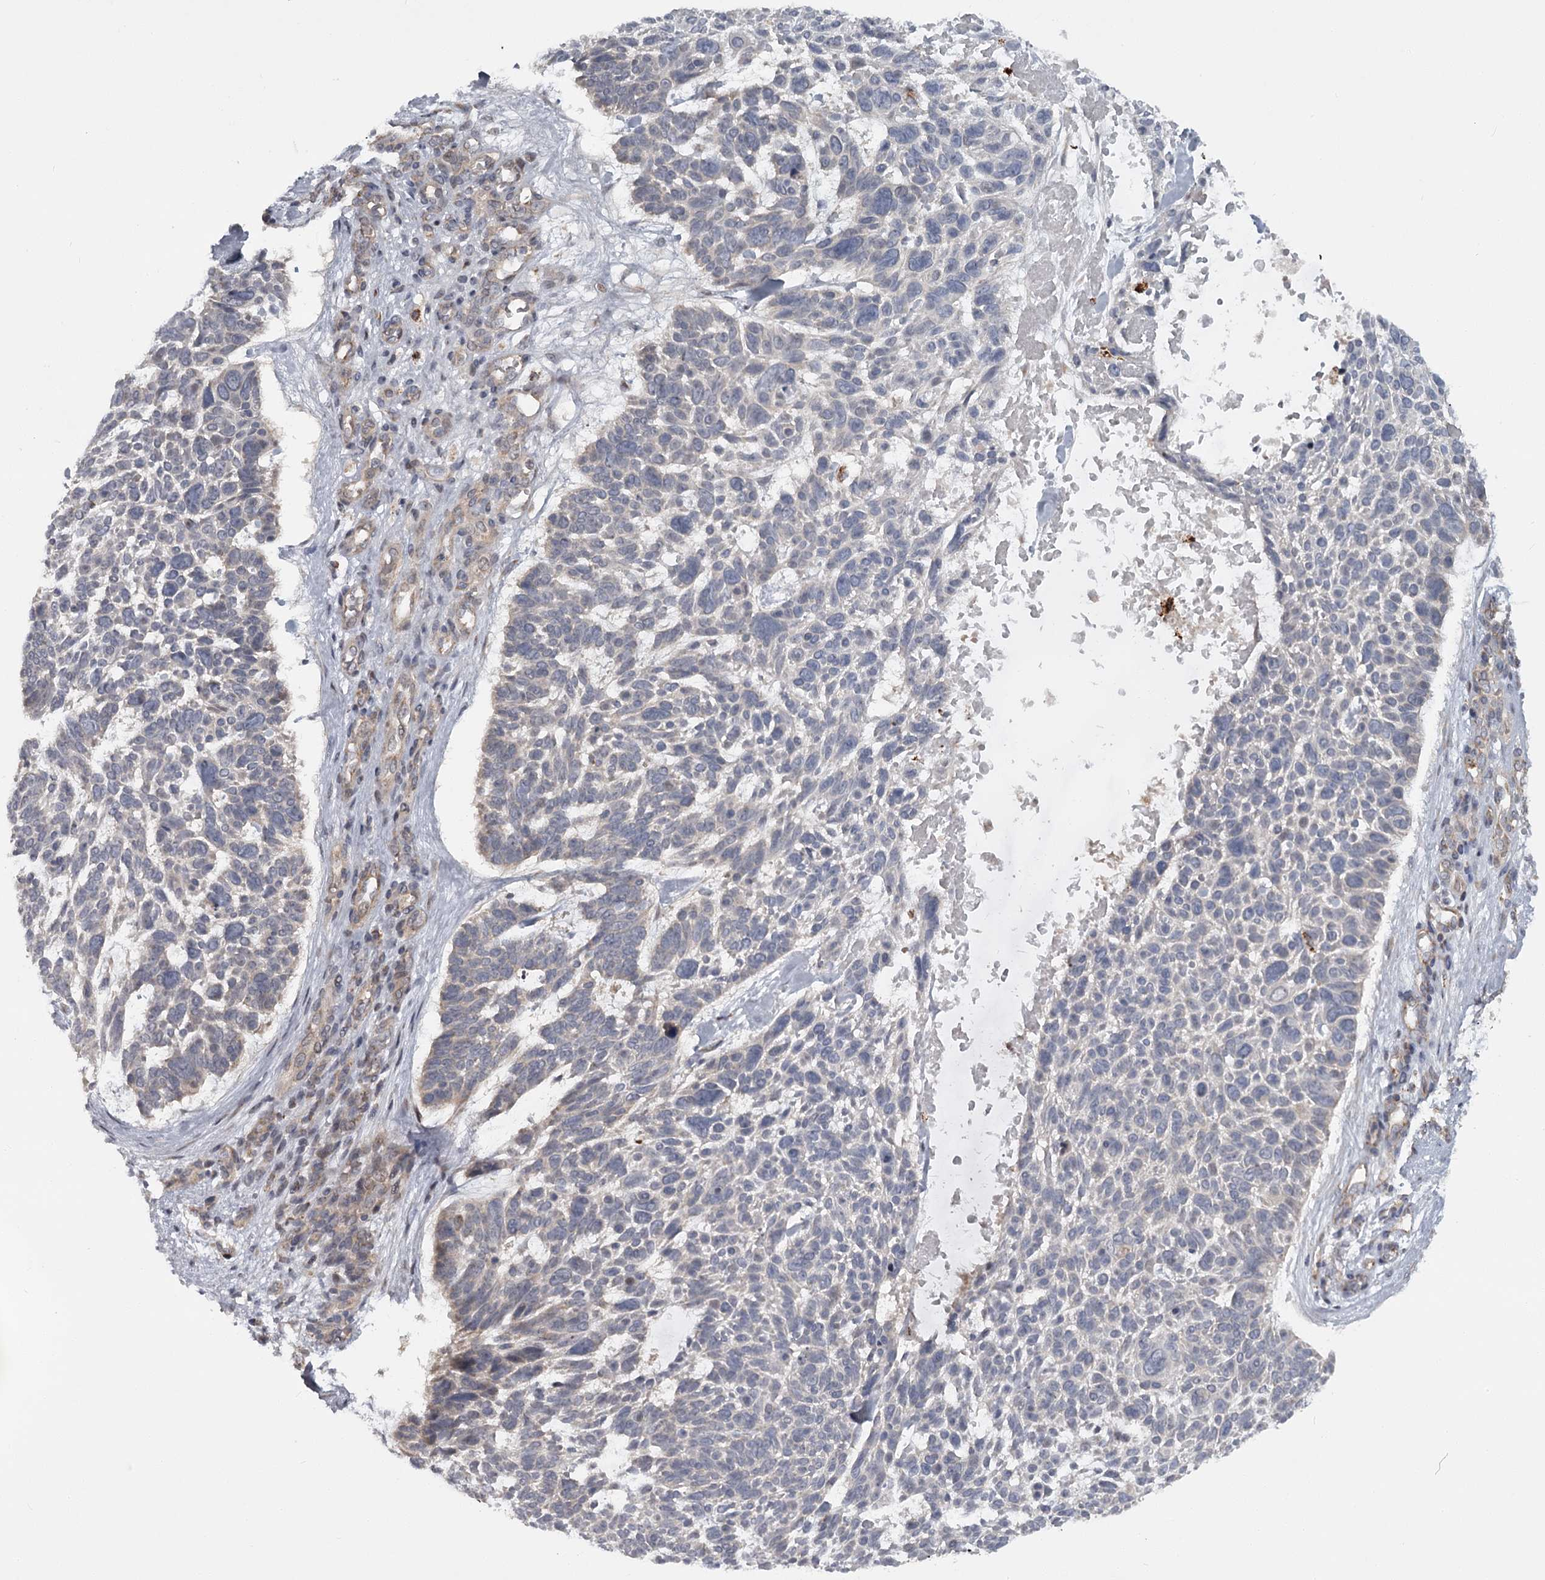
{"staining": {"intensity": "negative", "quantity": "none", "location": "none"}, "tissue": "skin cancer", "cell_type": "Tumor cells", "image_type": "cancer", "snomed": [{"axis": "morphology", "description": "Basal cell carcinoma"}, {"axis": "topography", "description": "Skin"}], "caption": "A histopathology image of skin cancer (basal cell carcinoma) stained for a protein shows no brown staining in tumor cells.", "gene": "CDC123", "patient": {"sex": "male", "age": 88}}